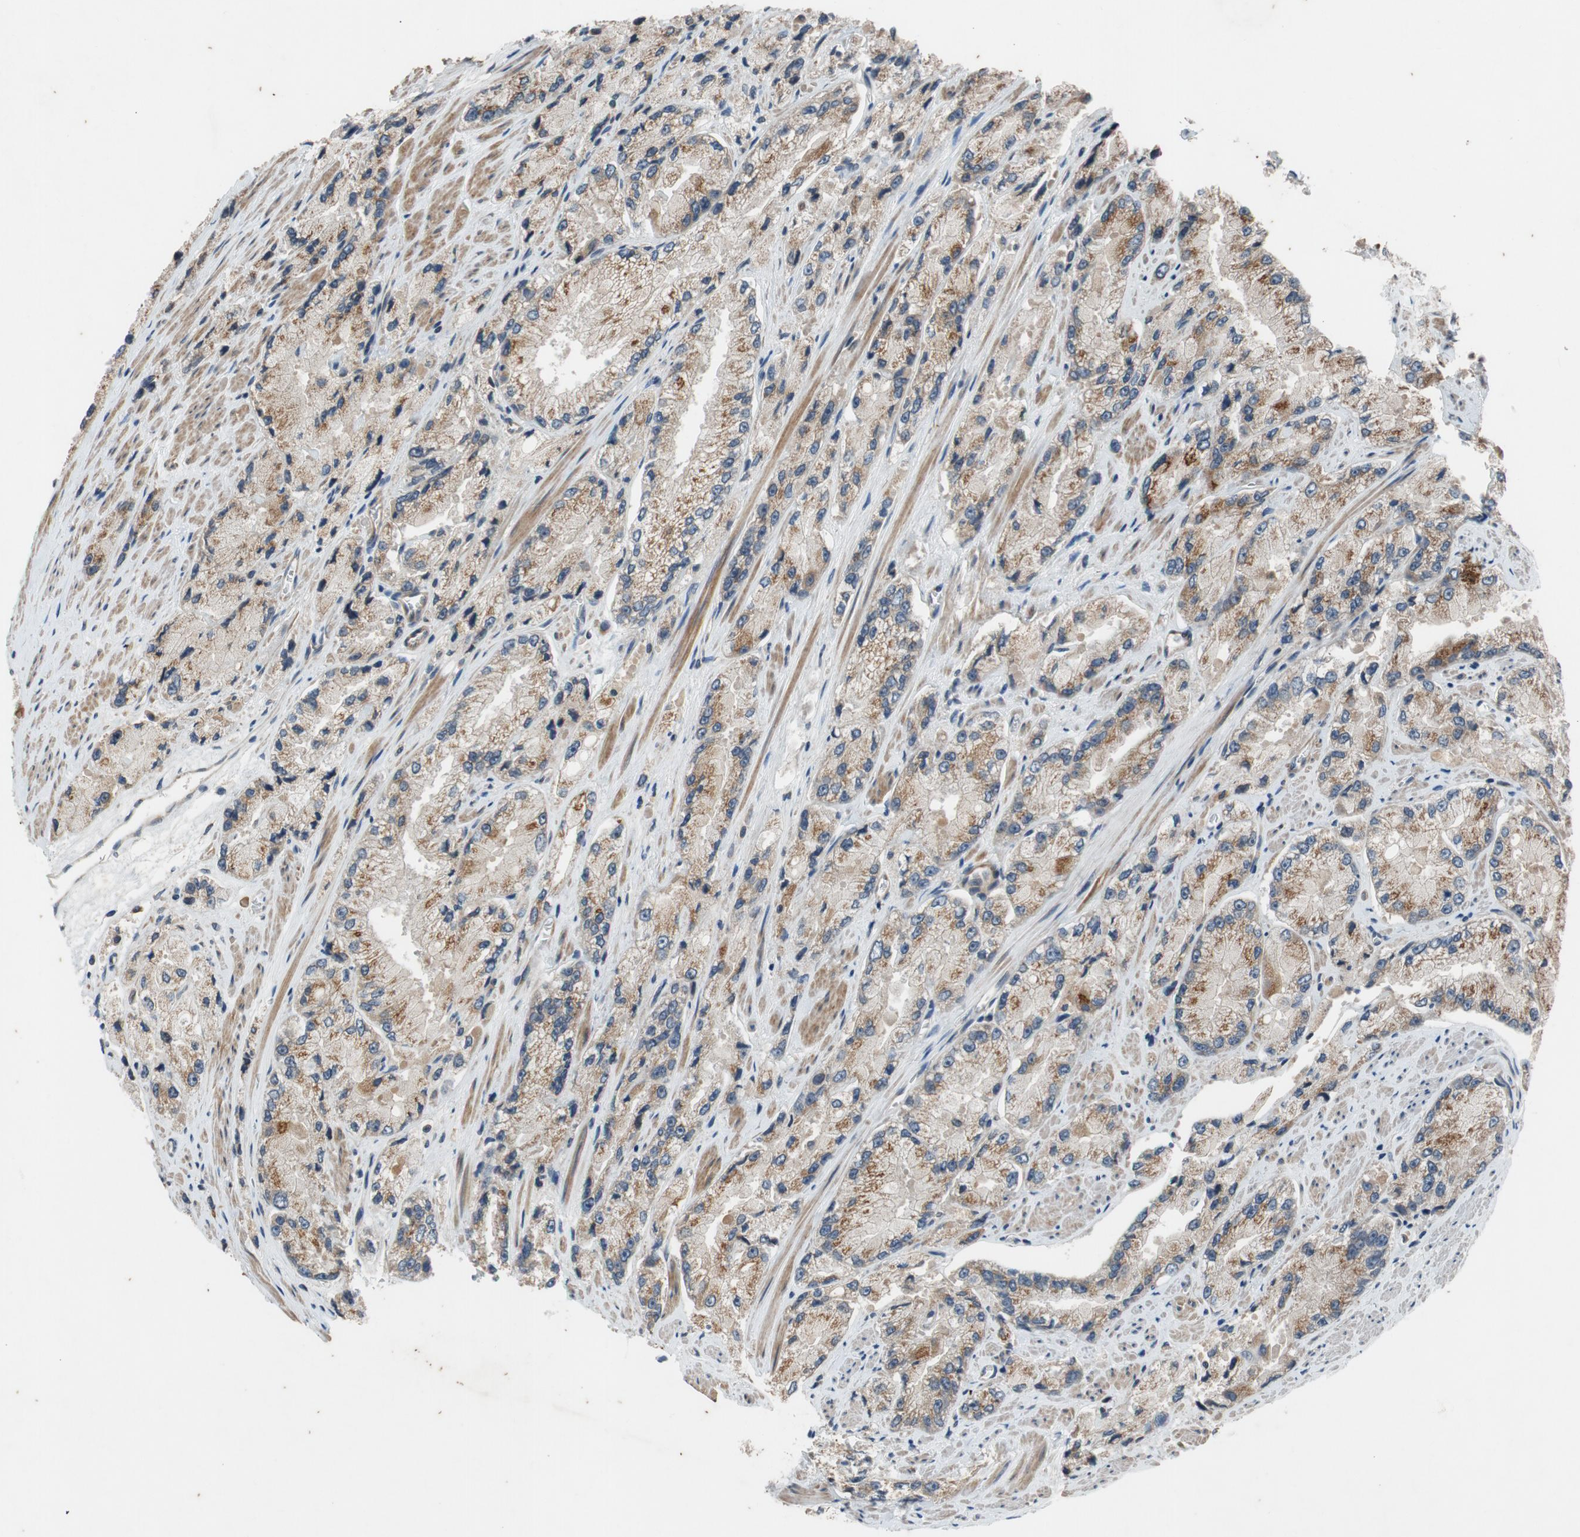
{"staining": {"intensity": "moderate", "quantity": ">75%", "location": "cytoplasmic/membranous"}, "tissue": "prostate cancer", "cell_type": "Tumor cells", "image_type": "cancer", "snomed": [{"axis": "morphology", "description": "Adenocarcinoma, High grade"}, {"axis": "topography", "description": "Prostate"}], "caption": "Immunohistochemistry (IHC) photomicrograph of neoplastic tissue: human prostate high-grade adenocarcinoma stained using IHC shows medium levels of moderate protein expression localized specifically in the cytoplasmic/membranous of tumor cells, appearing as a cytoplasmic/membranous brown color.", "gene": "ATP2C1", "patient": {"sex": "male", "age": 58}}